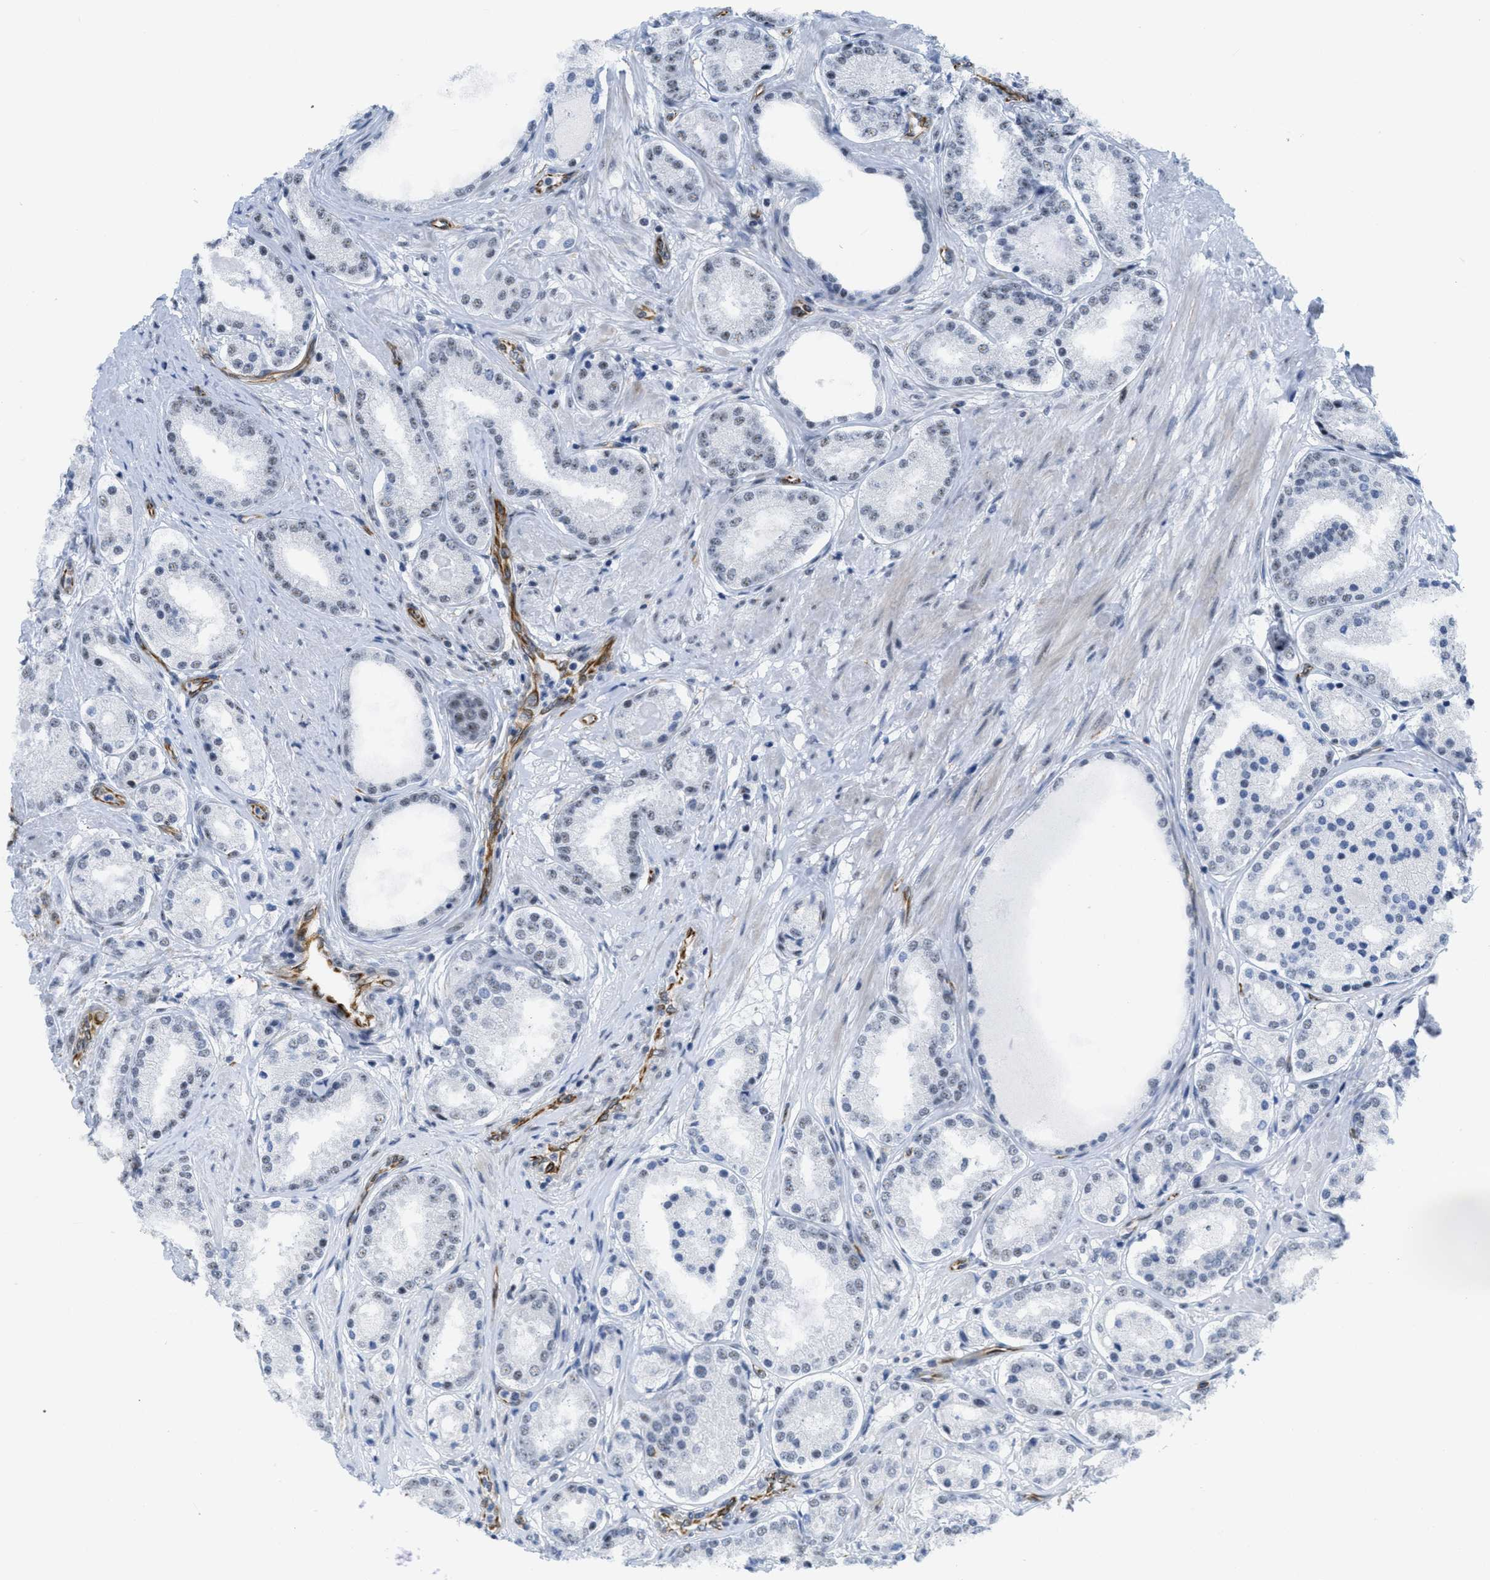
{"staining": {"intensity": "weak", "quantity": "<25%", "location": "nuclear"}, "tissue": "prostate cancer", "cell_type": "Tumor cells", "image_type": "cancer", "snomed": [{"axis": "morphology", "description": "Adenocarcinoma, Low grade"}, {"axis": "topography", "description": "Prostate"}], "caption": "Immunohistochemistry of human prostate cancer (adenocarcinoma (low-grade)) reveals no positivity in tumor cells.", "gene": "LRRC8B", "patient": {"sex": "male", "age": 63}}